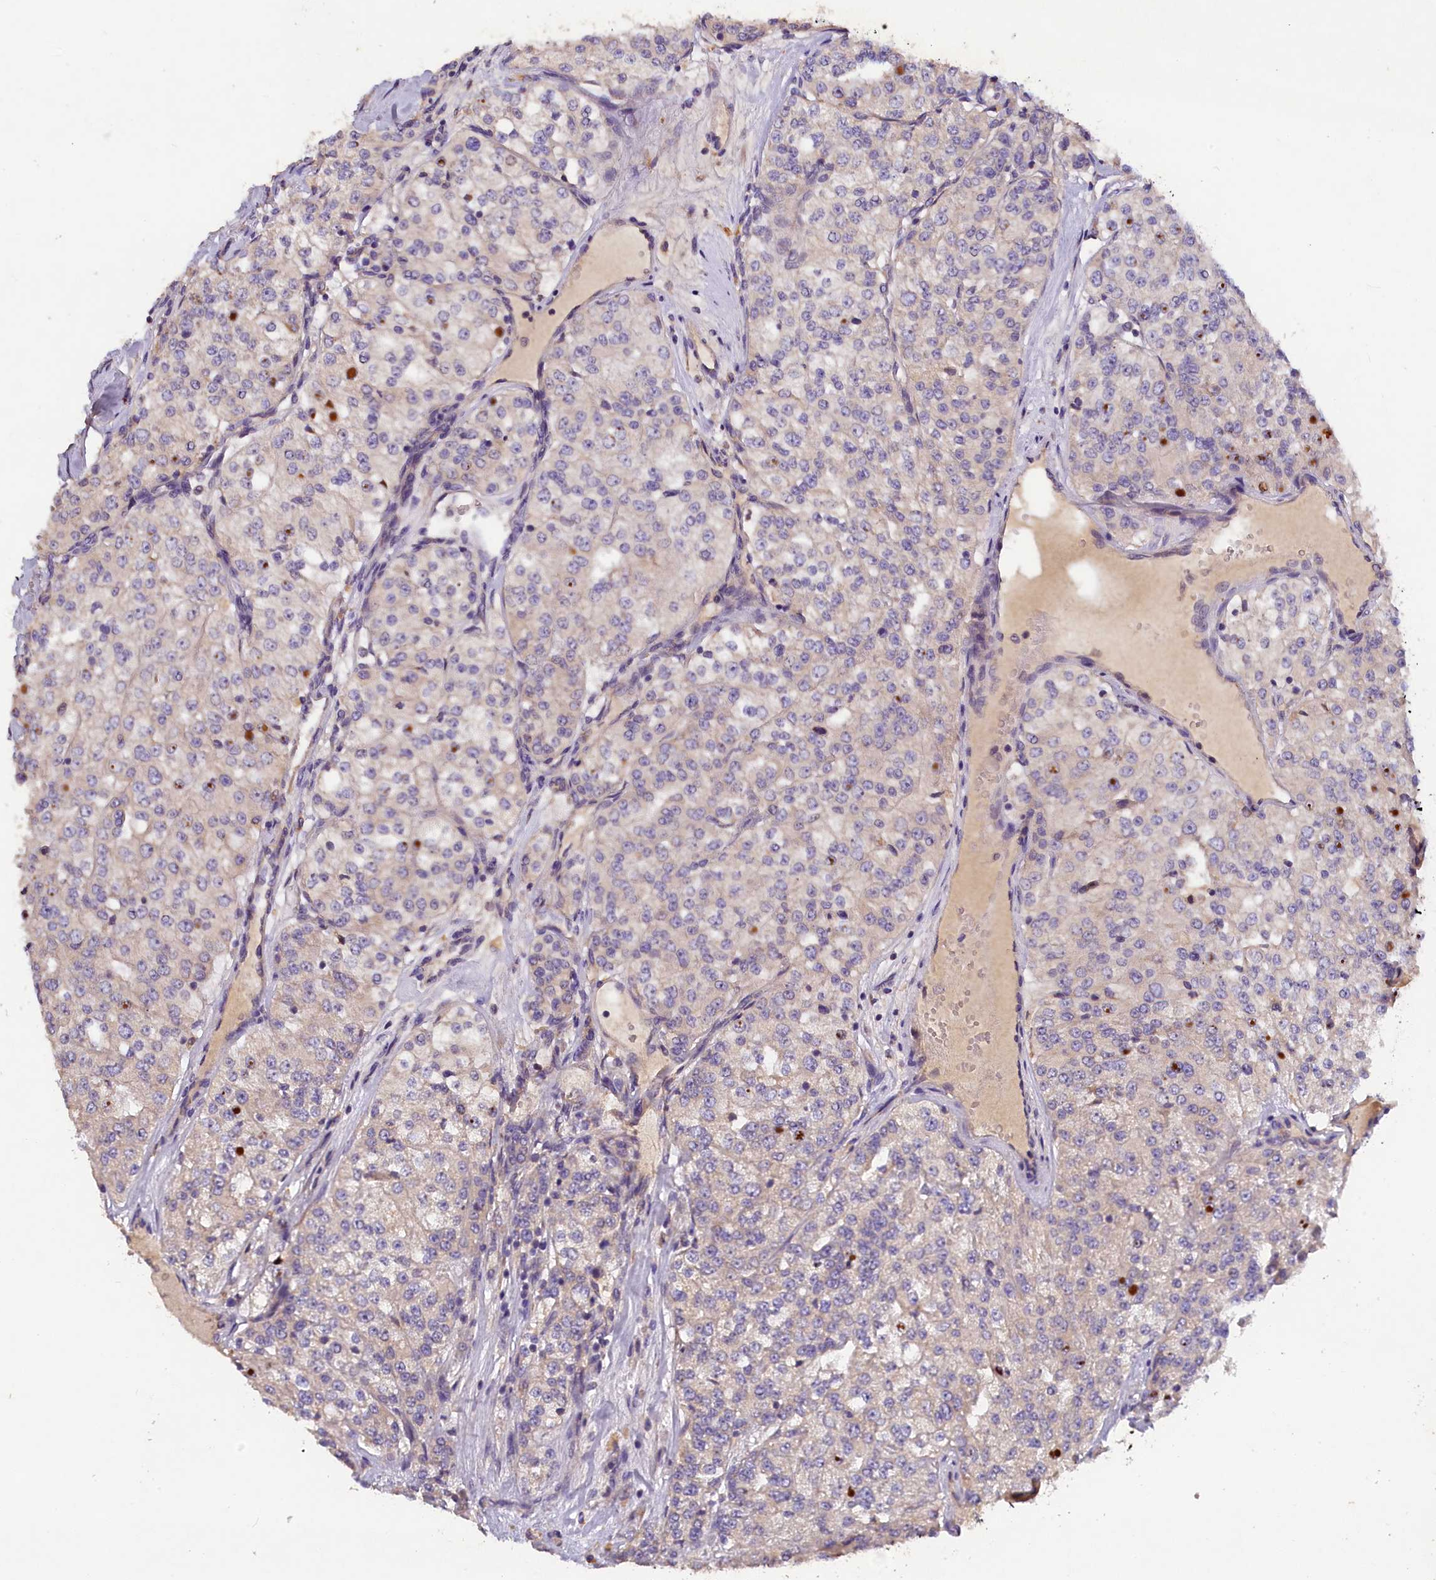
{"staining": {"intensity": "negative", "quantity": "none", "location": "none"}, "tissue": "renal cancer", "cell_type": "Tumor cells", "image_type": "cancer", "snomed": [{"axis": "morphology", "description": "Adenocarcinoma, NOS"}, {"axis": "topography", "description": "Kidney"}], "caption": "Tumor cells are negative for protein expression in human adenocarcinoma (renal).", "gene": "ST7L", "patient": {"sex": "female", "age": 63}}